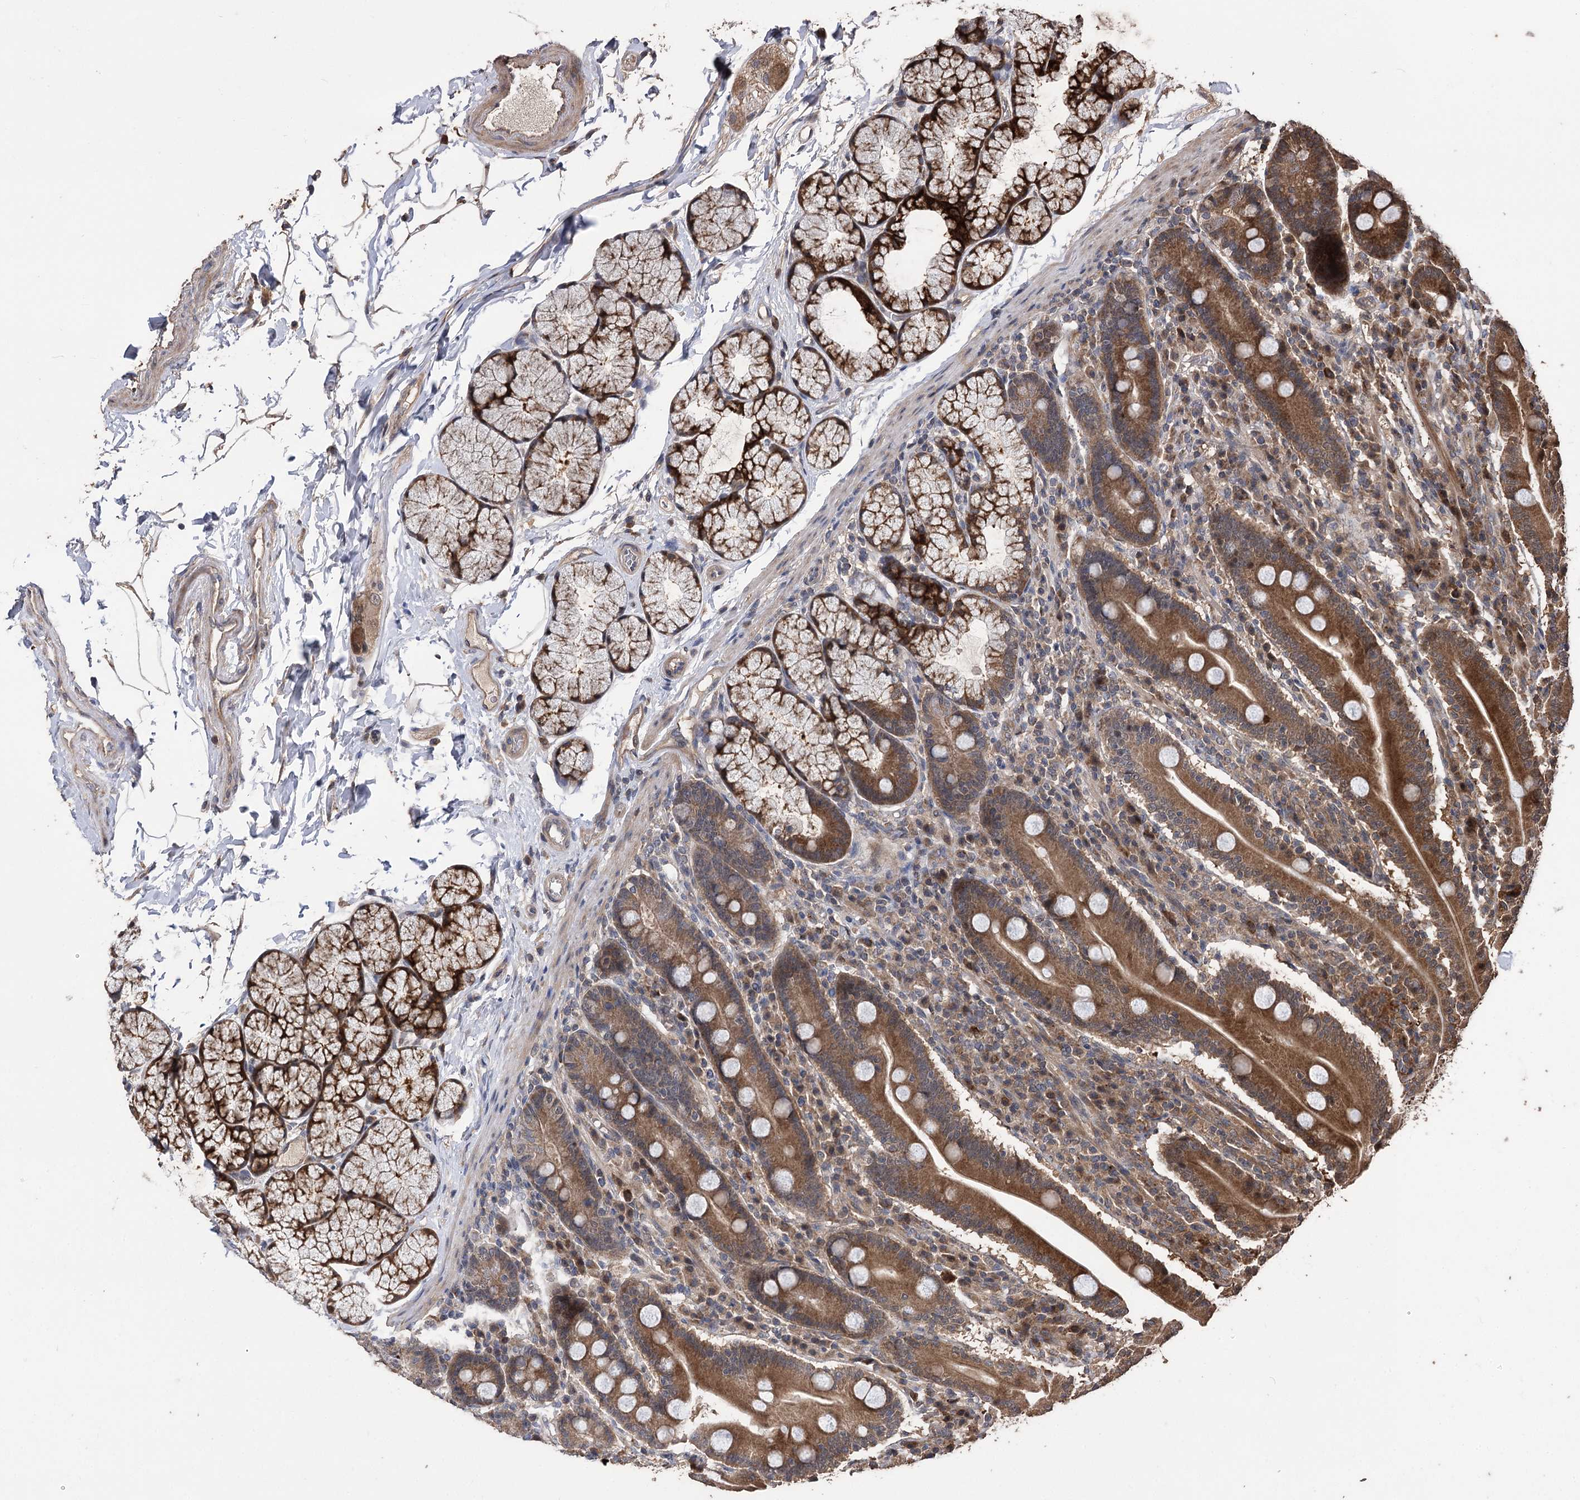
{"staining": {"intensity": "moderate", "quantity": ">75%", "location": "cytoplasmic/membranous"}, "tissue": "duodenum", "cell_type": "Glandular cells", "image_type": "normal", "snomed": [{"axis": "morphology", "description": "Normal tissue, NOS"}, {"axis": "topography", "description": "Duodenum"}], "caption": "A high-resolution micrograph shows immunohistochemistry staining of normal duodenum, which demonstrates moderate cytoplasmic/membranous positivity in approximately >75% of glandular cells. The staining is performed using DAB brown chromogen to label protein expression. The nuclei are counter-stained blue using hematoxylin.", "gene": "RASSF3", "patient": {"sex": "male", "age": 35}}